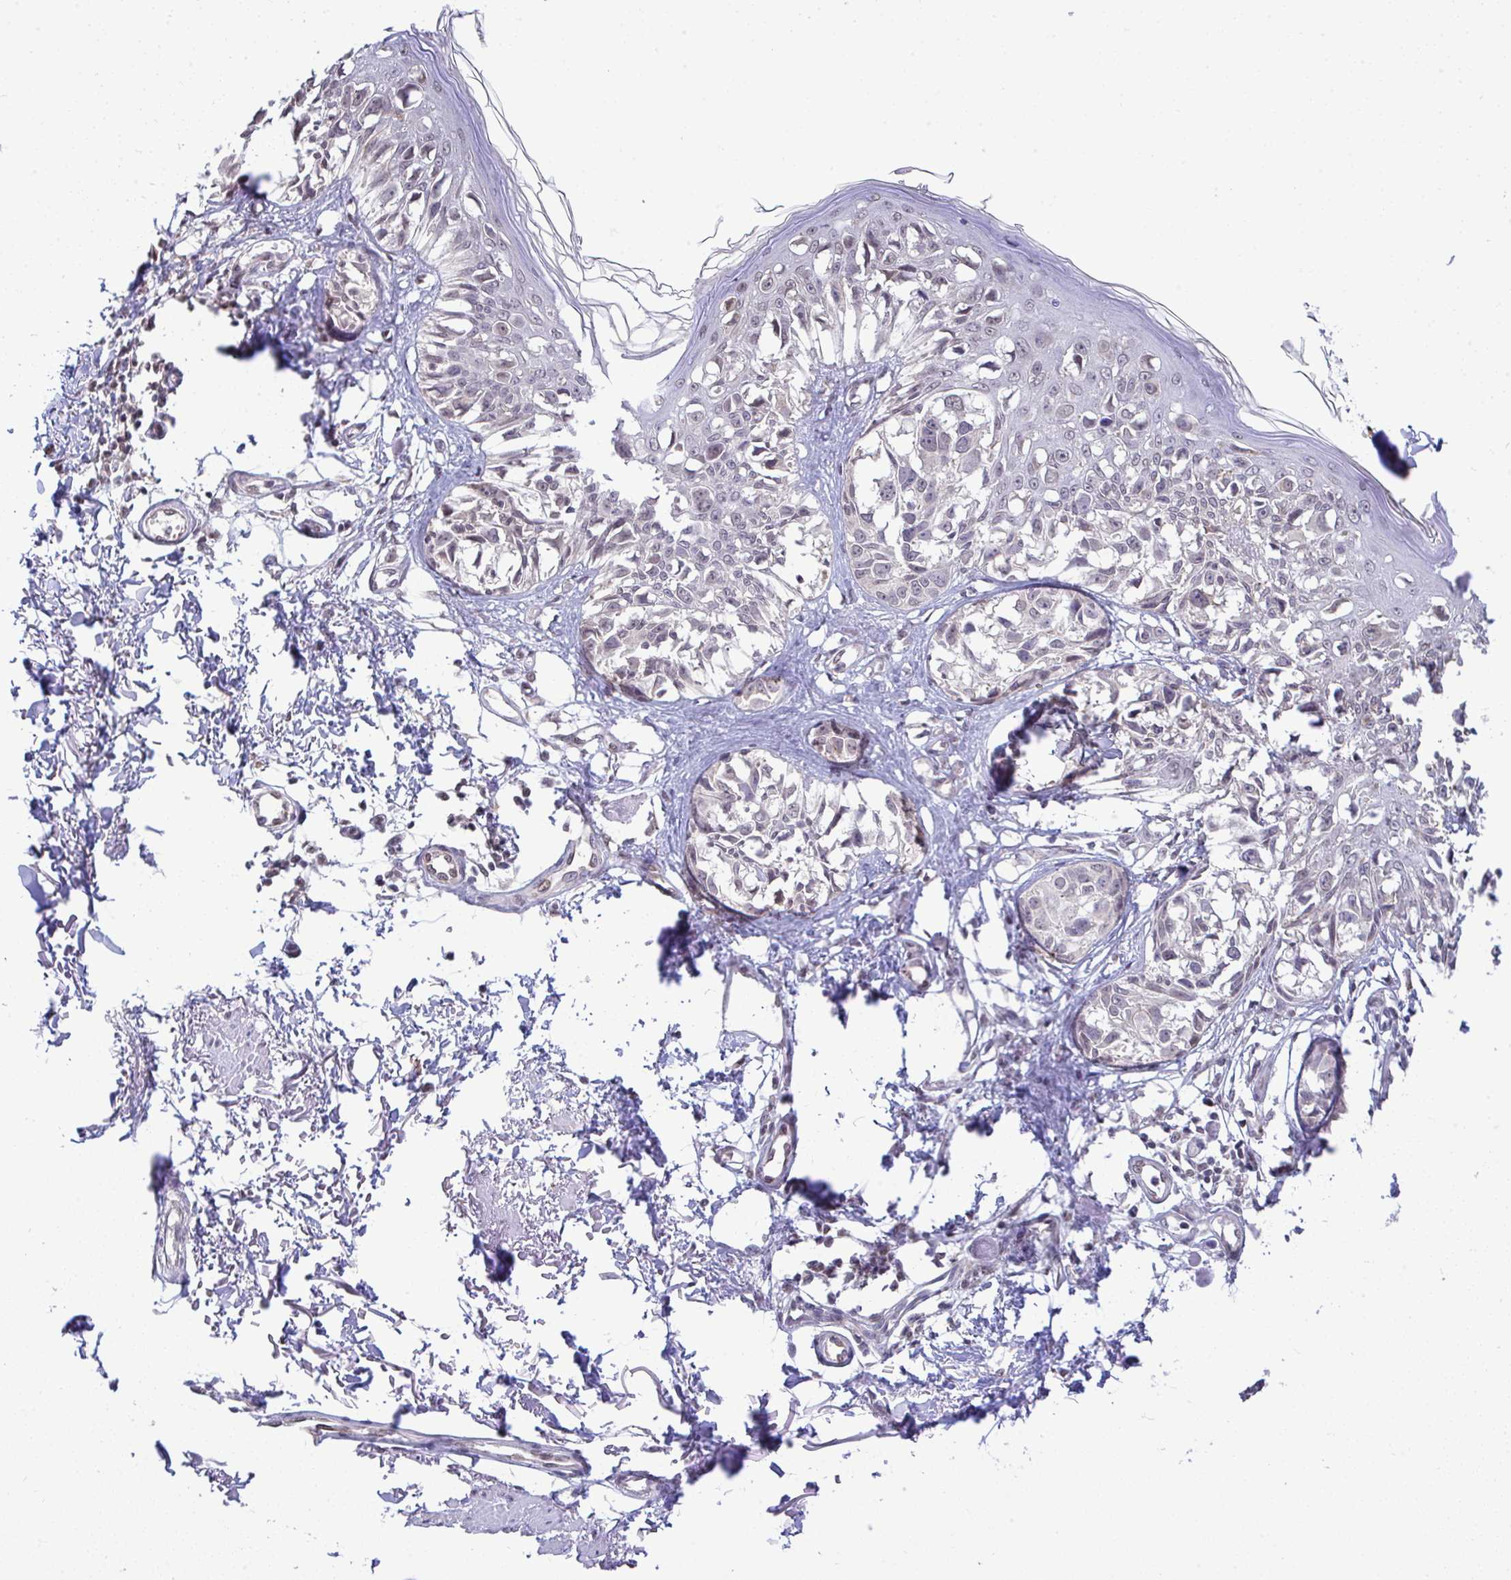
{"staining": {"intensity": "negative", "quantity": "none", "location": "none"}, "tissue": "melanoma", "cell_type": "Tumor cells", "image_type": "cancer", "snomed": [{"axis": "morphology", "description": "Malignant melanoma, NOS"}, {"axis": "topography", "description": "Skin"}], "caption": "The immunohistochemistry (IHC) histopathology image has no significant positivity in tumor cells of melanoma tissue.", "gene": "C9orf64", "patient": {"sex": "male", "age": 73}}